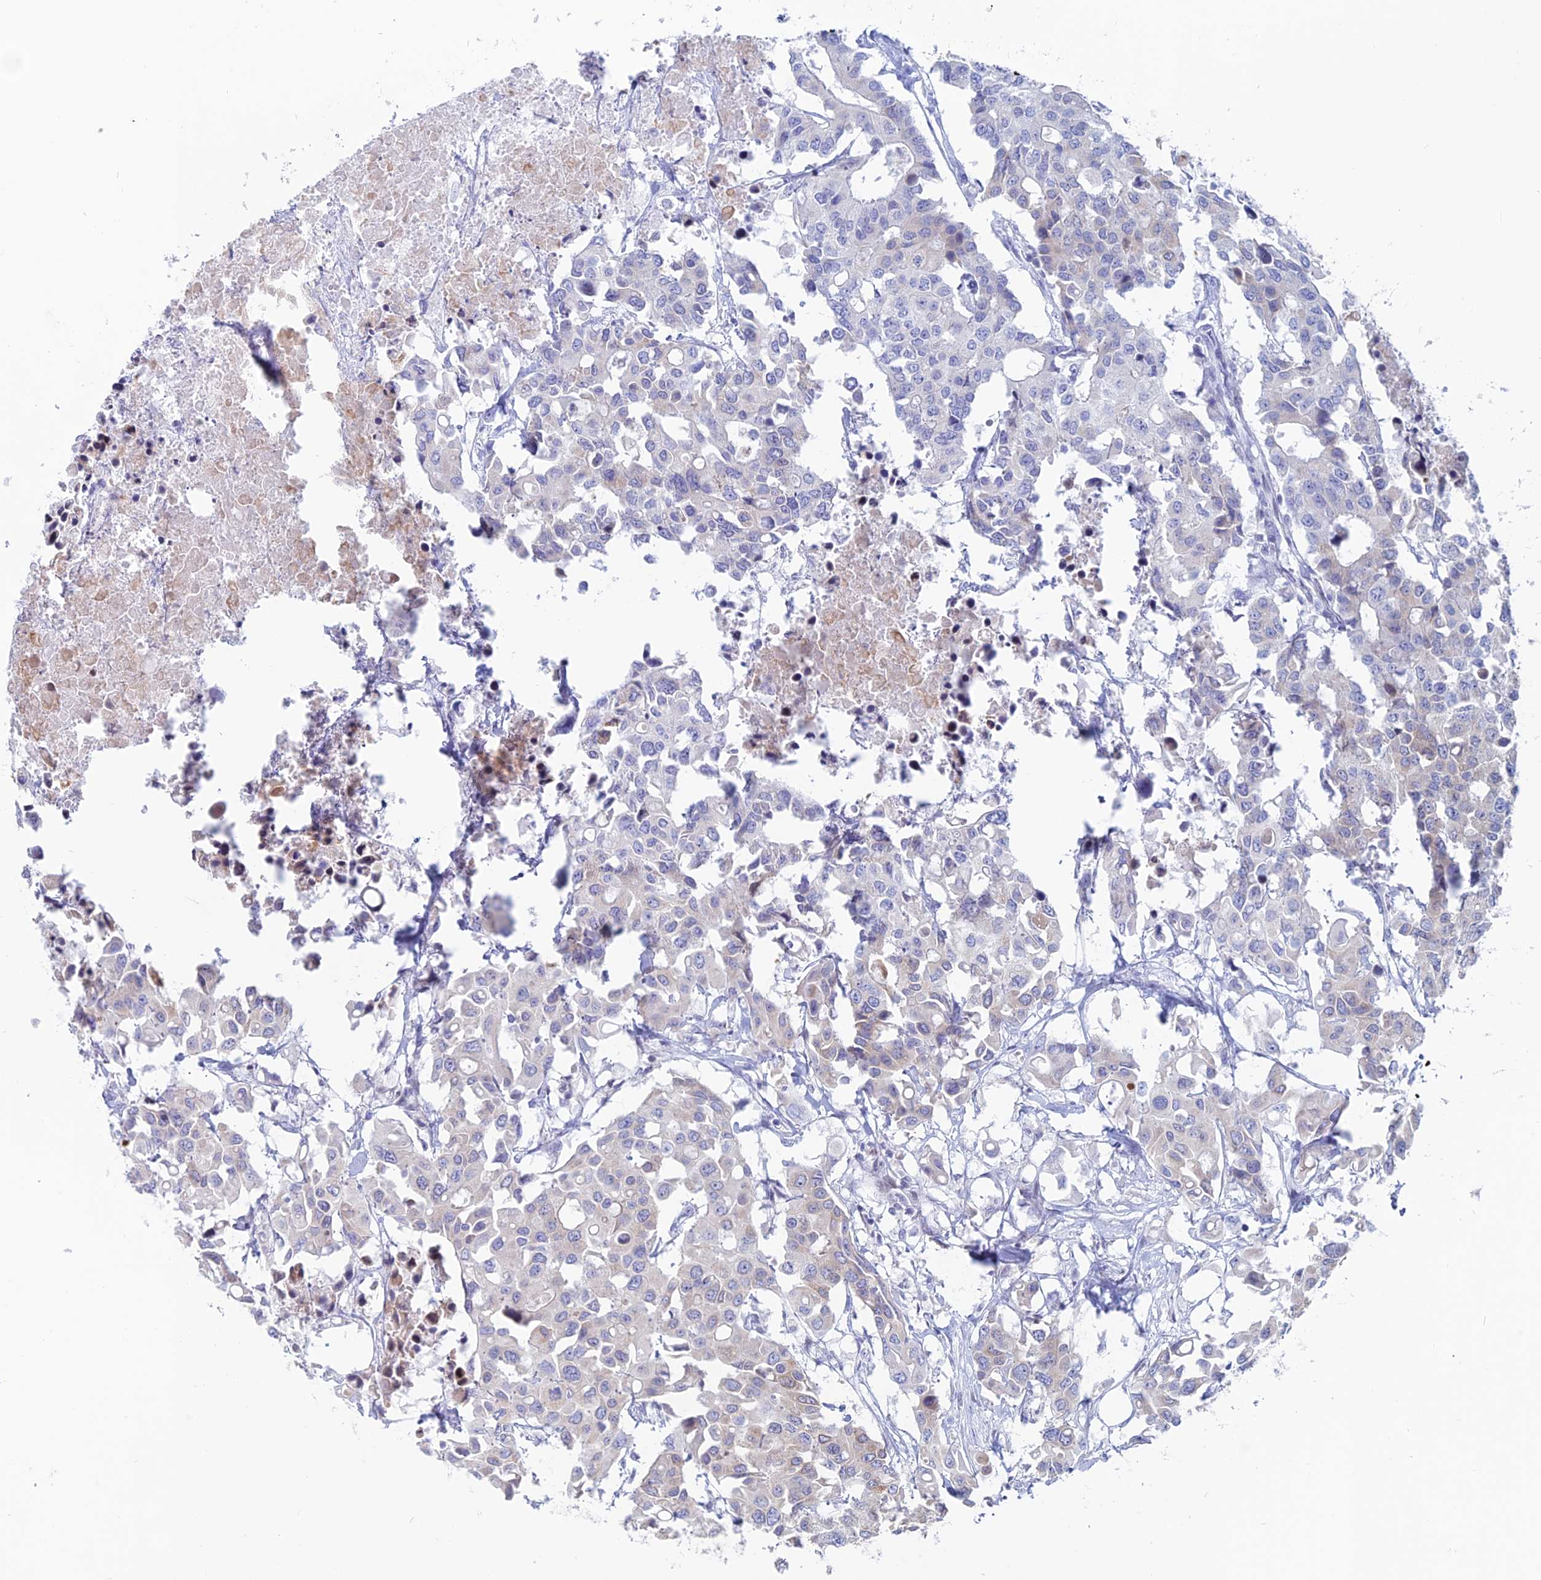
{"staining": {"intensity": "weak", "quantity": "<25%", "location": "cytoplasmic/membranous"}, "tissue": "colorectal cancer", "cell_type": "Tumor cells", "image_type": "cancer", "snomed": [{"axis": "morphology", "description": "Adenocarcinoma, NOS"}, {"axis": "topography", "description": "Colon"}], "caption": "IHC image of human colorectal cancer (adenocarcinoma) stained for a protein (brown), which displays no staining in tumor cells.", "gene": "CERS6", "patient": {"sex": "male", "age": 77}}